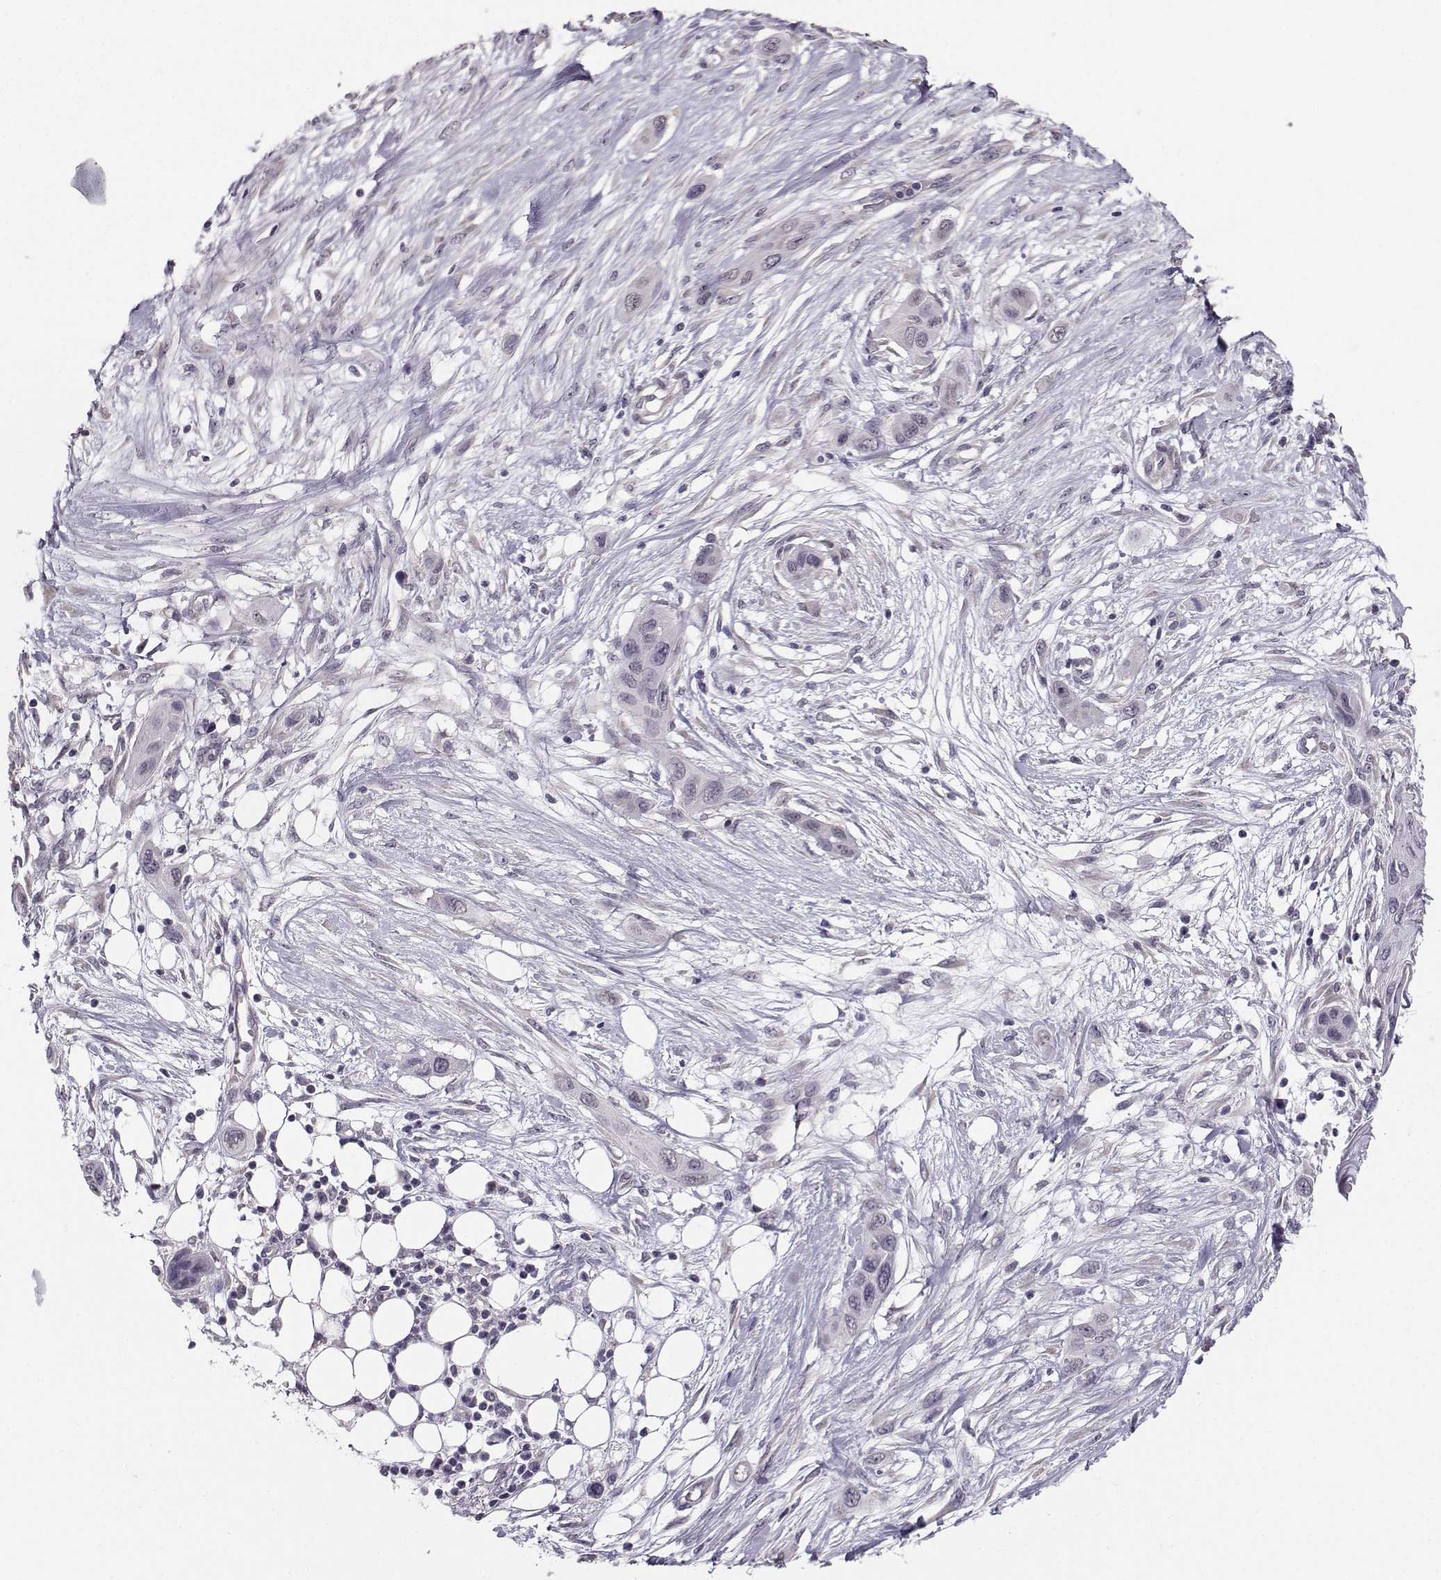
{"staining": {"intensity": "negative", "quantity": "none", "location": "none"}, "tissue": "skin cancer", "cell_type": "Tumor cells", "image_type": "cancer", "snomed": [{"axis": "morphology", "description": "Squamous cell carcinoma, NOS"}, {"axis": "topography", "description": "Skin"}], "caption": "Immunohistochemistry (IHC) of human squamous cell carcinoma (skin) shows no positivity in tumor cells.", "gene": "TSPYL5", "patient": {"sex": "male", "age": 79}}